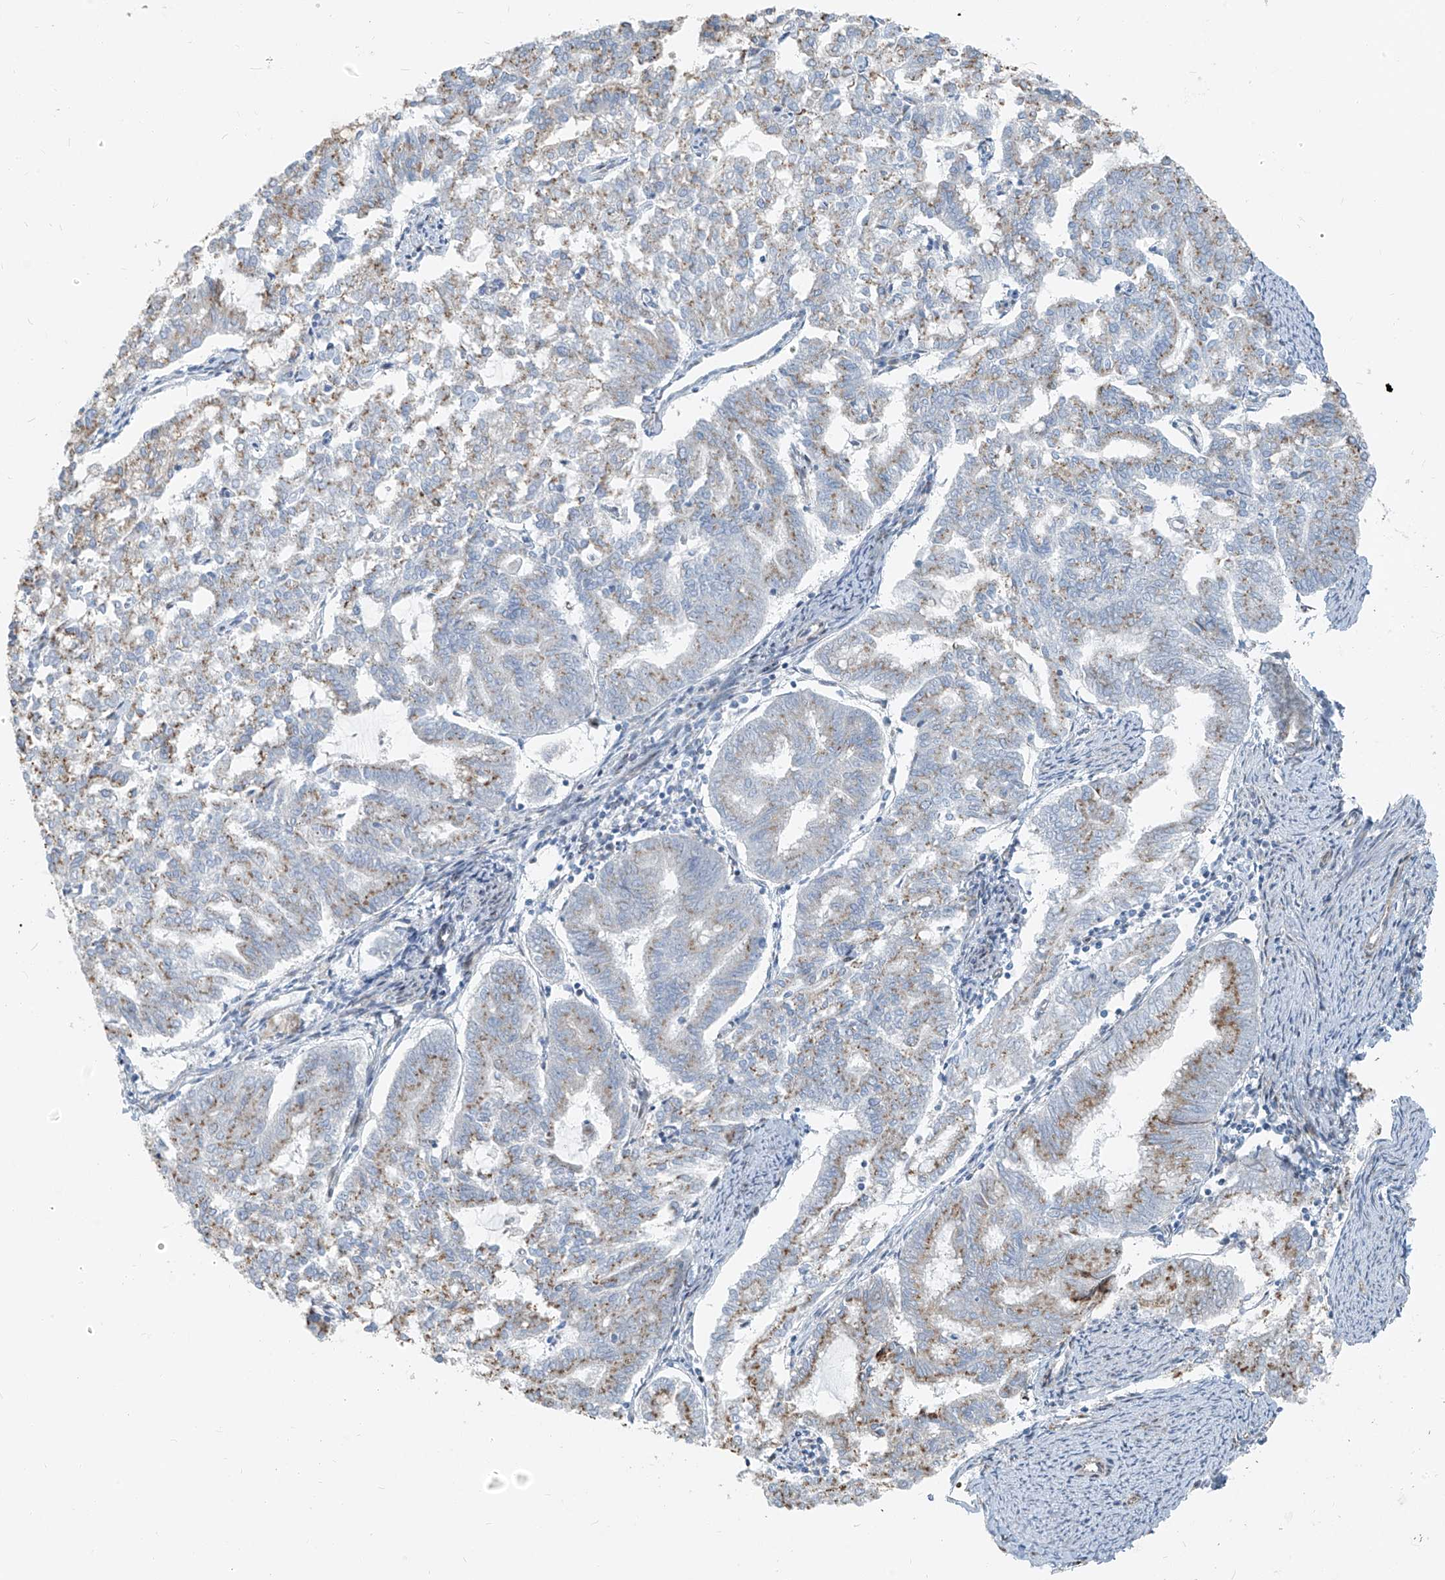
{"staining": {"intensity": "weak", "quantity": "25%-75%", "location": "cytoplasmic/membranous"}, "tissue": "endometrial cancer", "cell_type": "Tumor cells", "image_type": "cancer", "snomed": [{"axis": "morphology", "description": "Adenocarcinoma, NOS"}, {"axis": "topography", "description": "Endometrium"}], "caption": "Protein expression analysis of human endometrial cancer (adenocarcinoma) reveals weak cytoplasmic/membranous staining in about 25%-75% of tumor cells. (DAB (3,3'-diaminobenzidine) IHC, brown staining for protein, blue staining for nuclei).", "gene": "HIC2", "patient": {"sex": "female", "age": 79}}